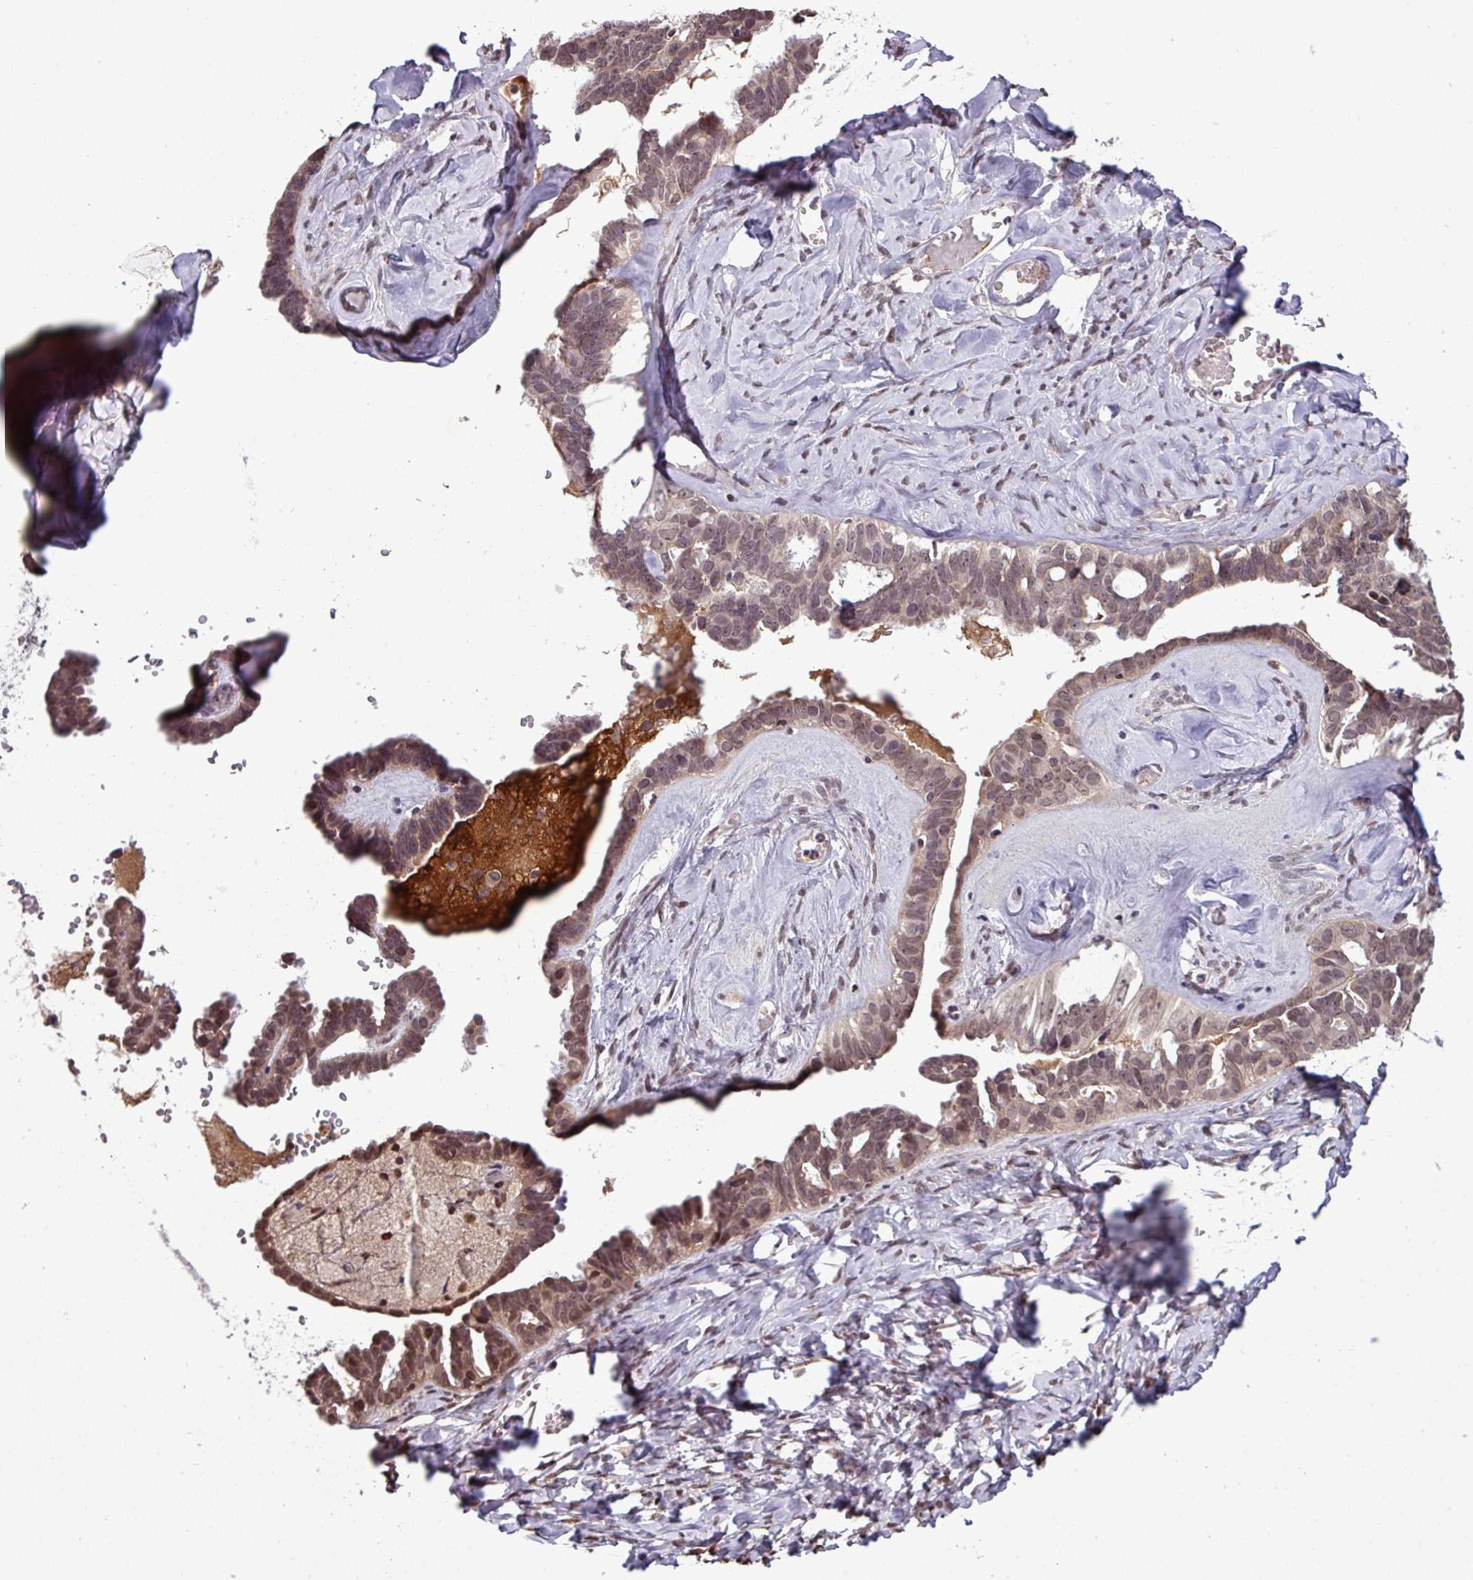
{"staining": {"intensity": "moderate", "quantity": ">75%", "location": "cytoplasmic/membranous,nuclear"}, "tissue": "ovarian cancer", "cell_type": "Tumor cells", "image_type": "cancer", "snomed": [{"axis": "morphology", "description": "Cystadenocarcinoma, serous, NOS"}, {"axis": "topography", "description": "Ovary"}], "caption": "Moderate cytoplasmic/membranous and nuclear positivity for a protein is present in about >75% of tumor cells of ovarian serous cystadenocarcinoma using IHC.", "gene": "NOB1", "patient": {"sex": "female", "age": 69}}